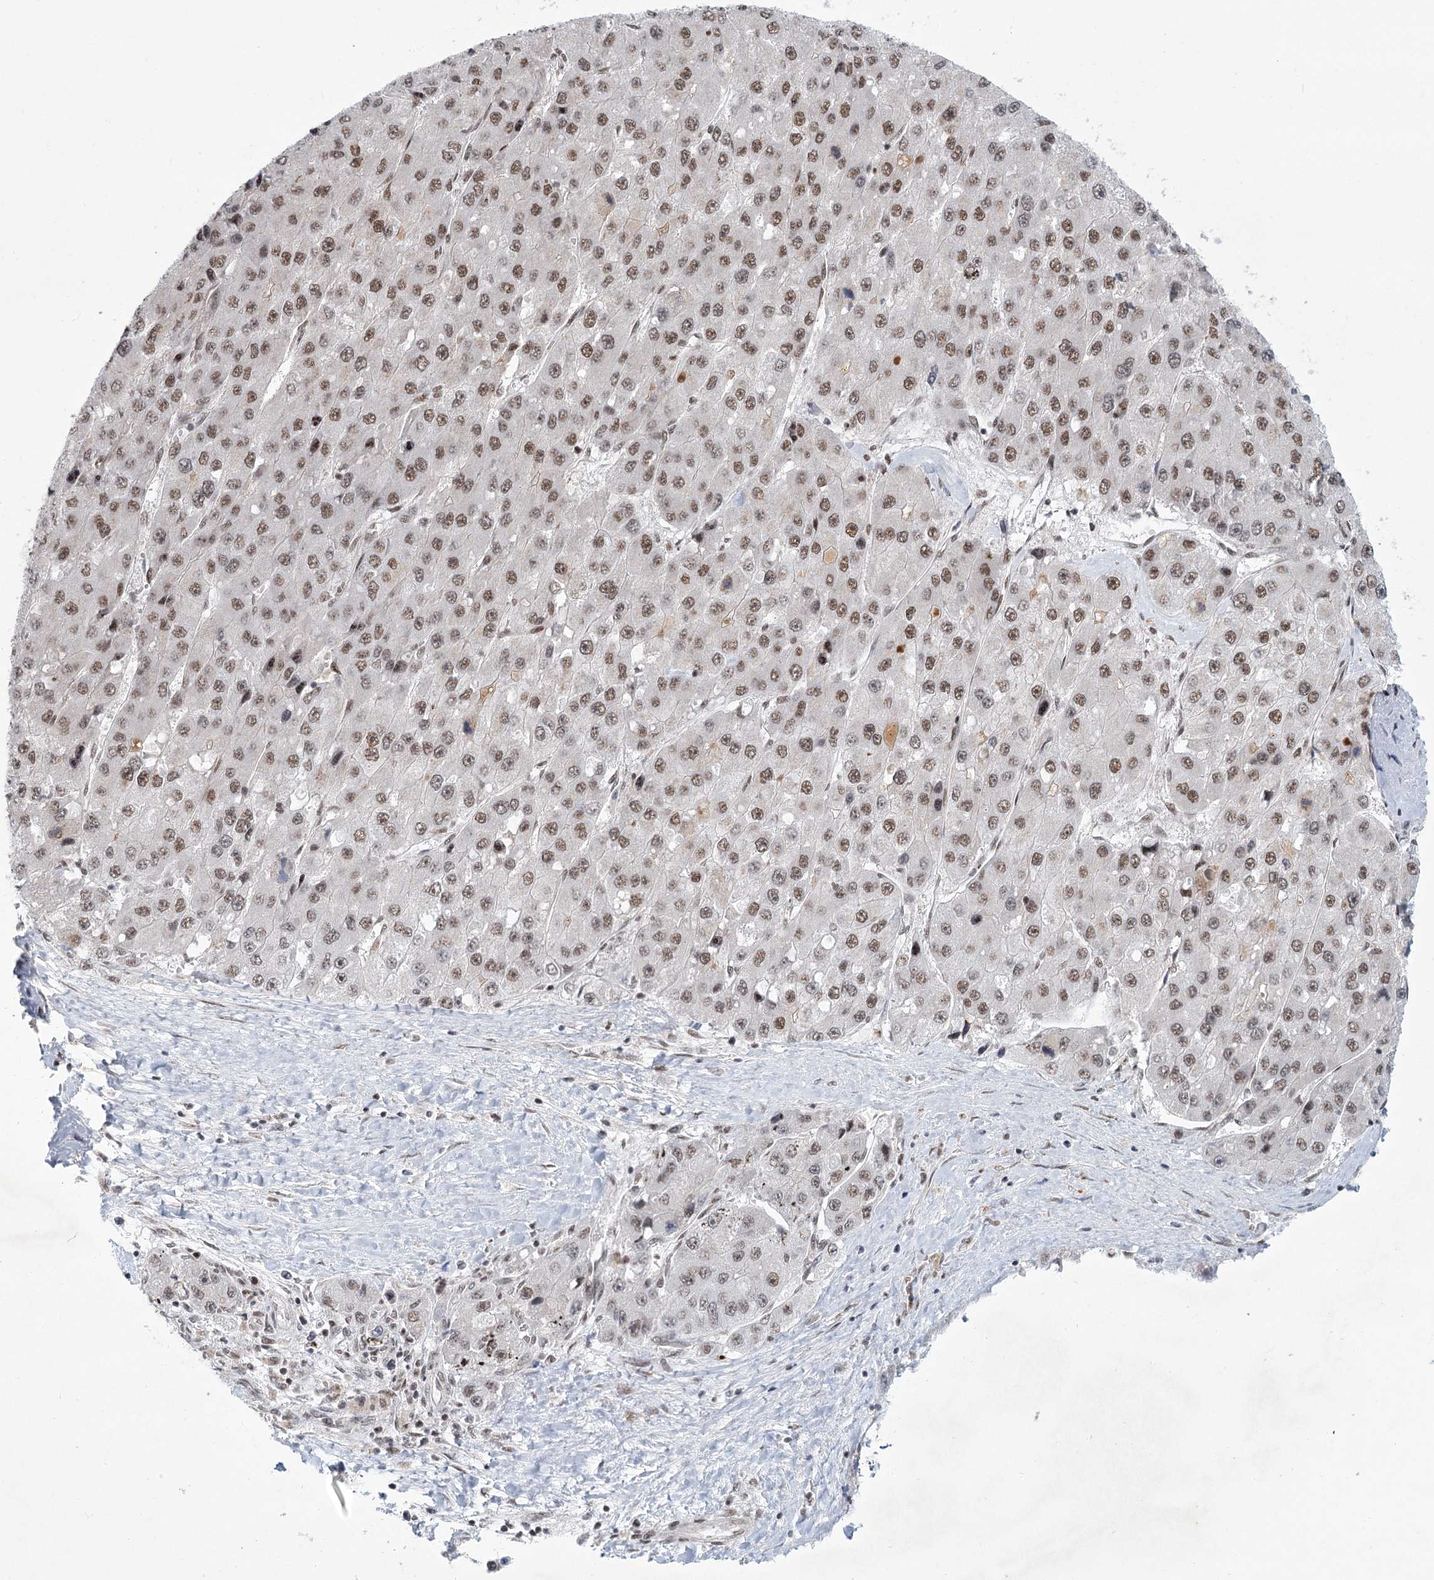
{"staining": {"intensity": "moderate", "quantity": ">75%", "location": "nuclear"}, "tissue": "liver cancer", "cell_type": "Tumor cells", "image_type": "cancer", "snomed": [{"axis": "morphology", "description": "Carcinoma, Hepatocellular, NOS"}, {"axis": "topography", "description": "Liver"}], "caption": "This is an image of immunohistochemistry staining of liver cancer (hepatocellular carcinoma), which shows moderate positivity in the nuclear of tumor cells.", "gene": "CIB4", "patient": {"sex": "female", "age": 73}}